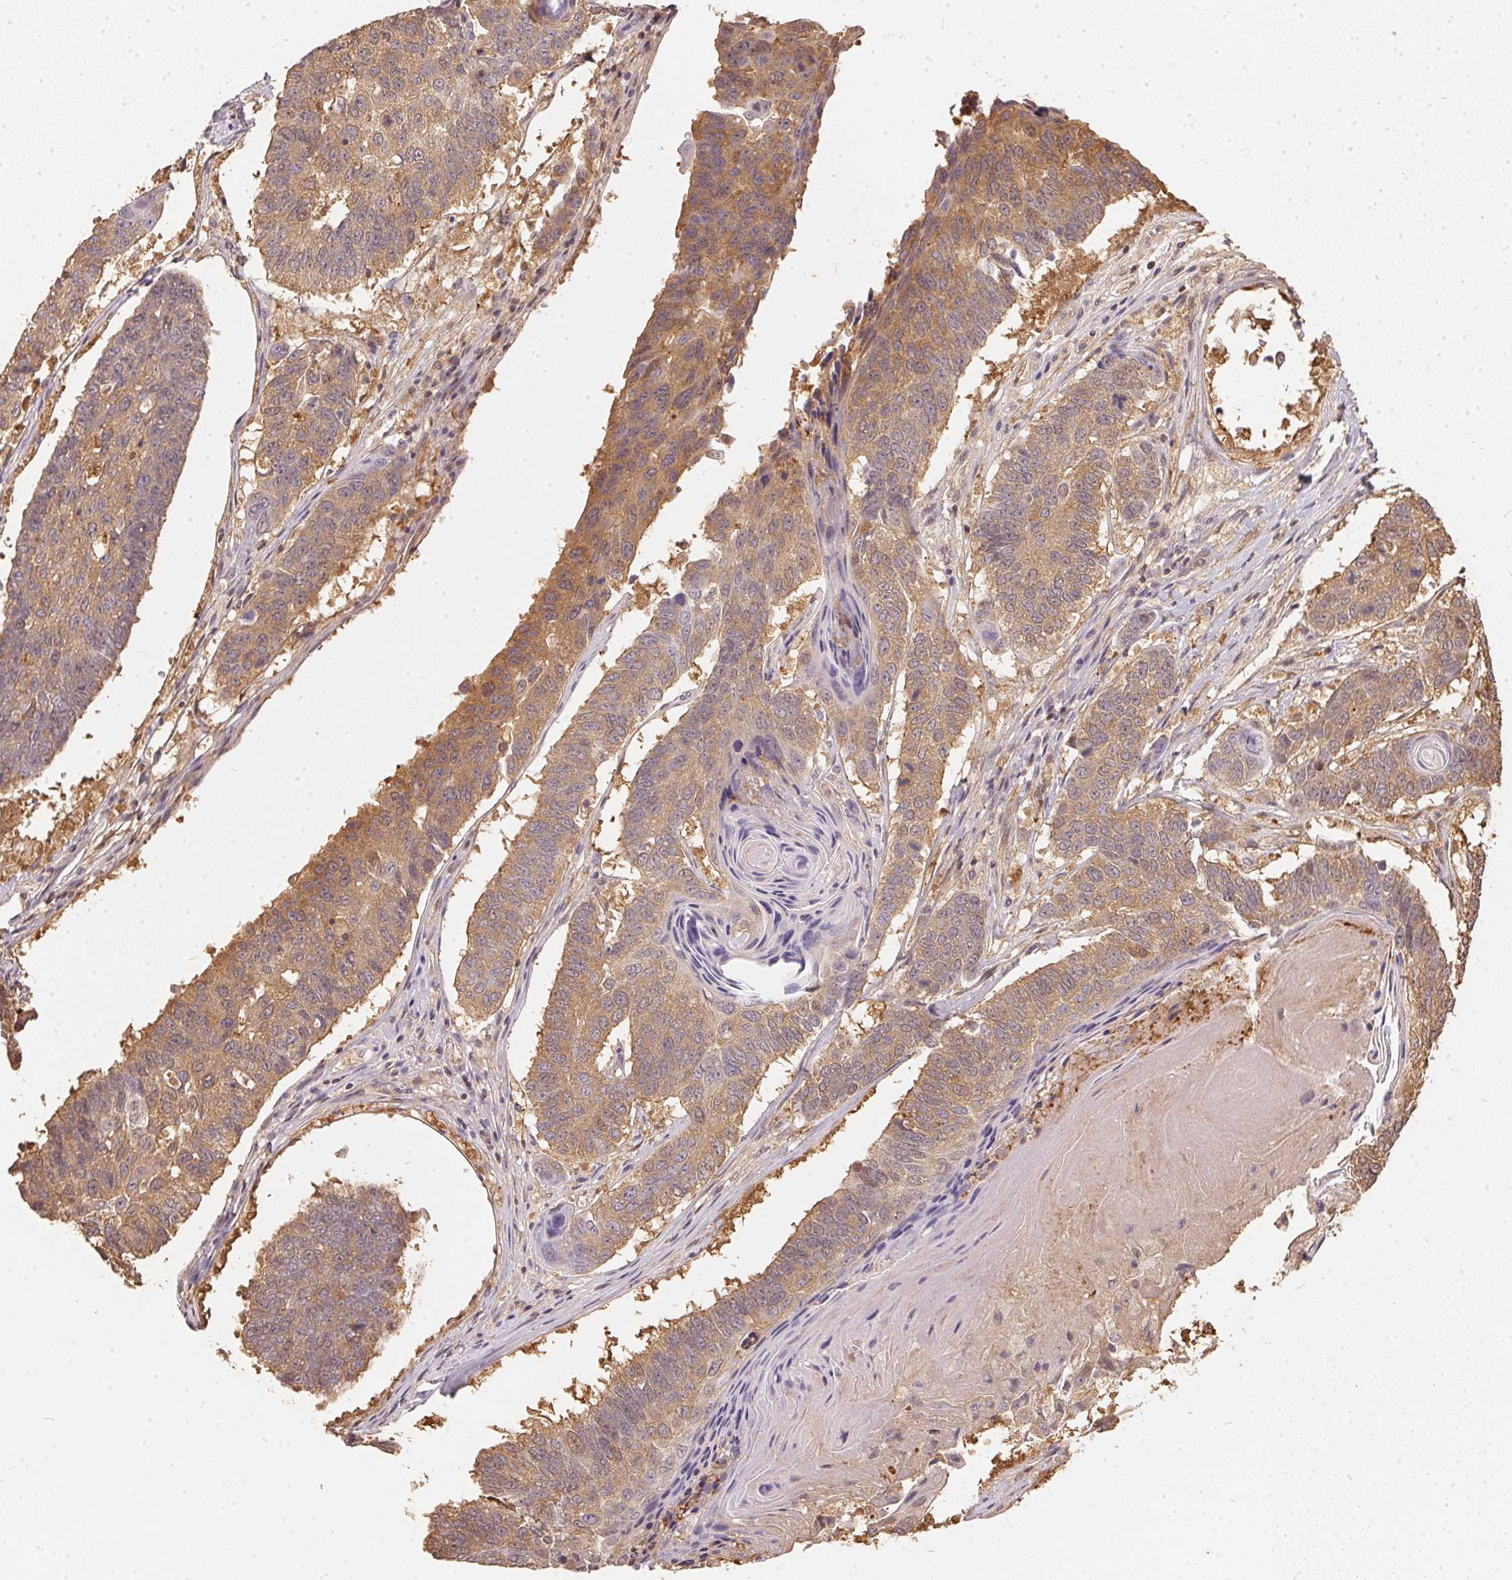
{"staining": {"intensity": "moderate", "quantity": ">75%", "location": "cytoplasmic/membranous"}, "tissue": "lung cancer", "cell_type": "Tumor cells", "image_type": "cancer", "snomed": [{"axis": "morphology", "description": "Squamous cell carcinoma, NOS"}, {"axis": "topography", "description": "Lung"}], "caption": "Immunohistochemistry micrograph of neoplastic tissue: lung cancer stained using IHC shows medium levels of moderate protein expression localized specifically in the cytoplasmic/membranous of tumor cells, appearing as a cytoplasmic/membranous brown color.", "gene": "BLMH", "patient": {"sex": "male", "age": 73}}